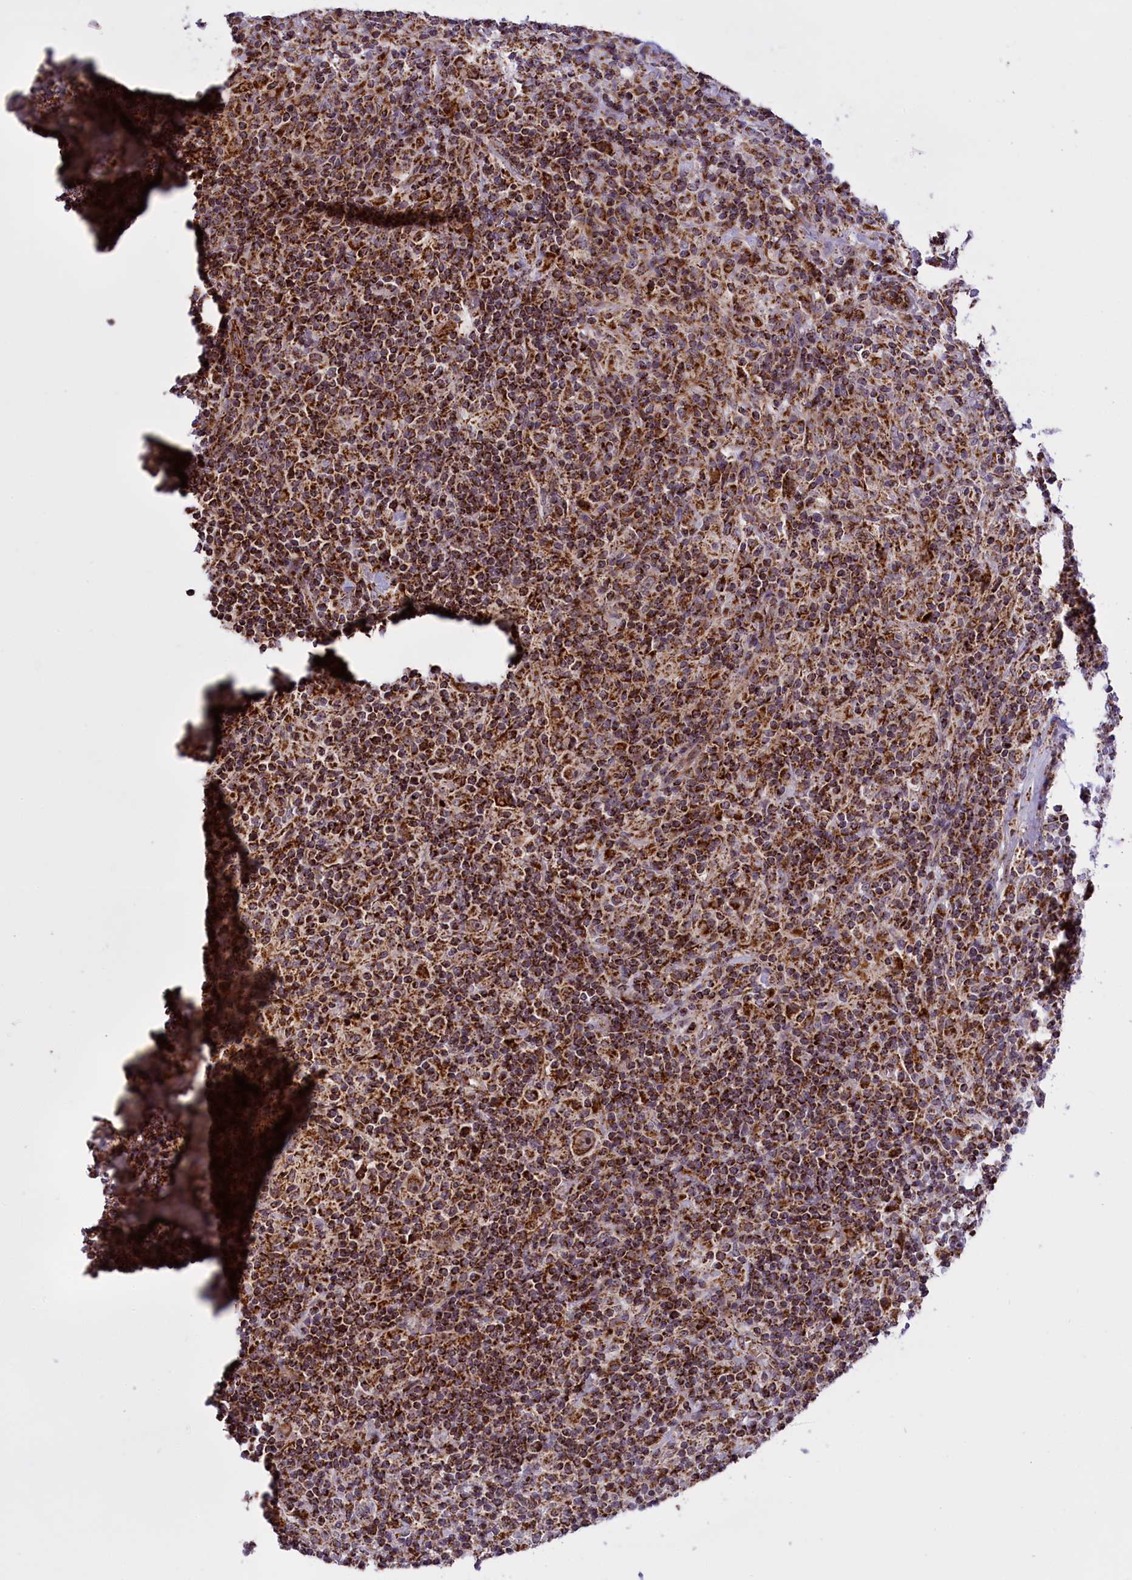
{"staining": {"intensity": "moderate", "quantity": ">75%", "location": "cytoplasmic/membranous"}, "tissue": "lymphoma", "cell_type": "Tumor cells", "image_type": "cancer", "snomed": [{"axis": "morphology", "description": "Hodgkin's disease, NOS"}, {"axis": "topography", "description": "Lymph node"}], "caption": "An image of human Hodgkin's disease stained for a protein reveals moderate cytoplasmic/membranous brown staining in tumor cells. (Stains: DAB in brown, nuclei in blue, Microscopy: brightfield microscopy at high magnification).", "gene": "NDUFS5", "patient": {"sex": "male", "age": 70}}